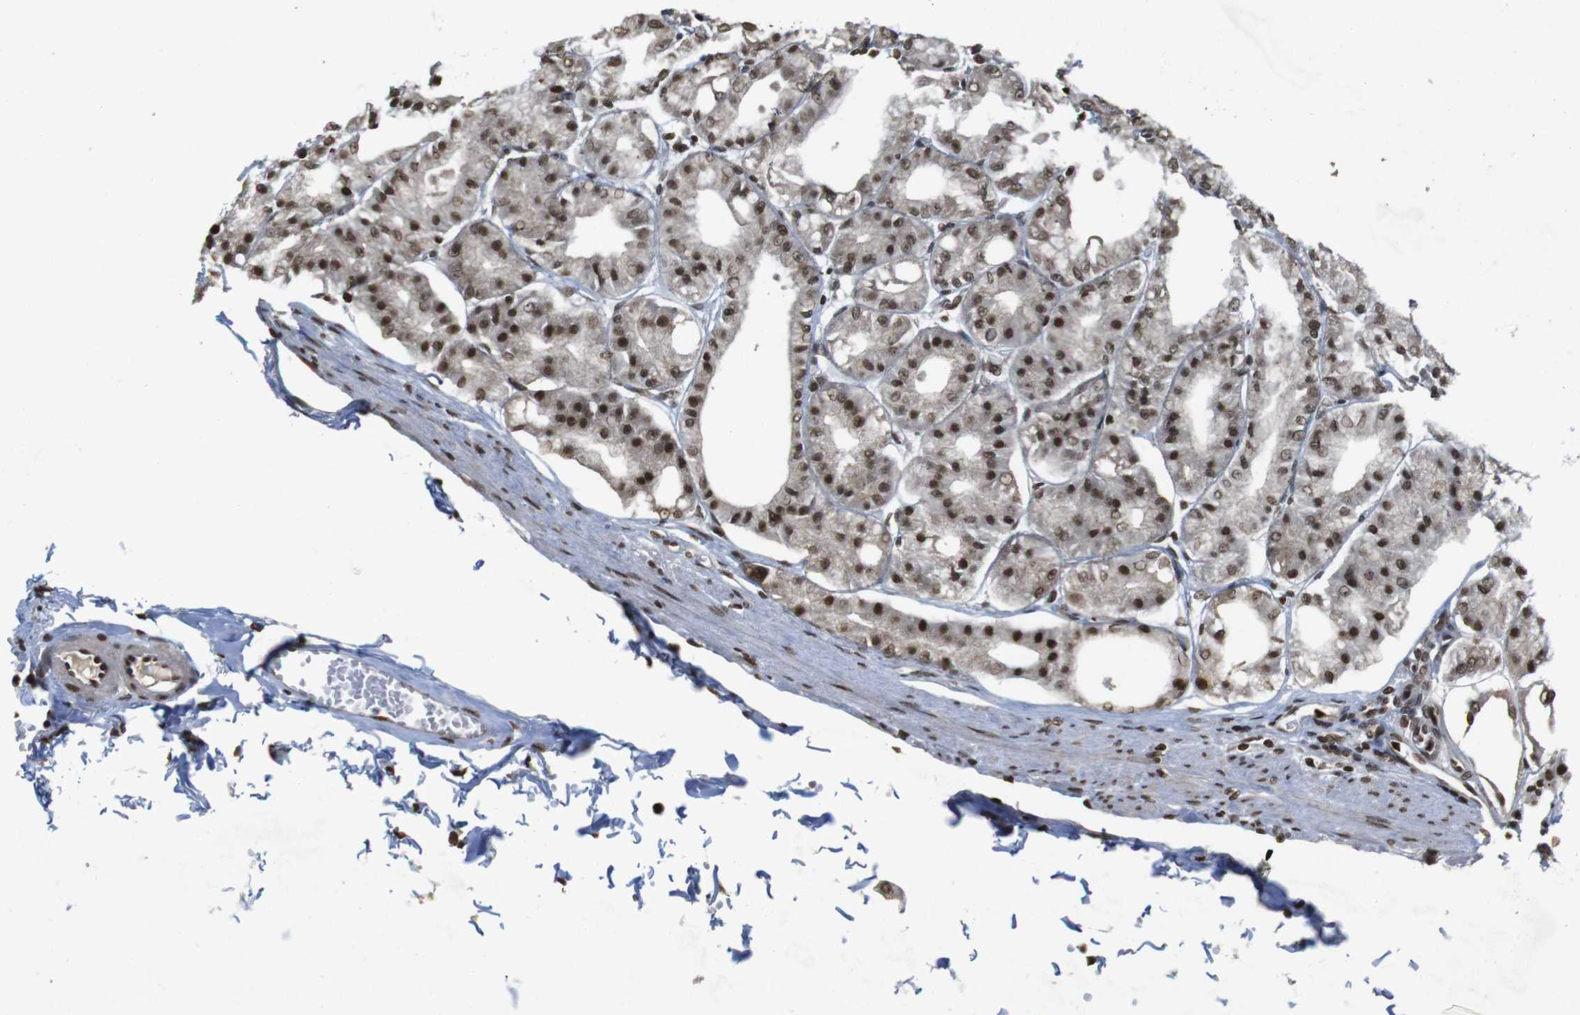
{"staining": {"intensity": "moderate", "quantity": ">75%", "location": "nuclear"}, "tissue": "stomach", "cell_type": "Glandular cells", "image_type": "normal", "snomed": [{"axis": "morphology", "description": "Normal tissue, NOS"}, {"axis": "topography", "description": "Stomach, lower"}], "caption": "A high-resolution photomicrograph shows IHC staining of benign stomach, which displays moderate nuclear positivity in about >75% of glandular cells. (DAB (3,3'-diaminobenzidine) IHC with brightfield microscopy, high magnification).", "gene": "FOXA3", "patient": {"sex": "male", "age": 71}}